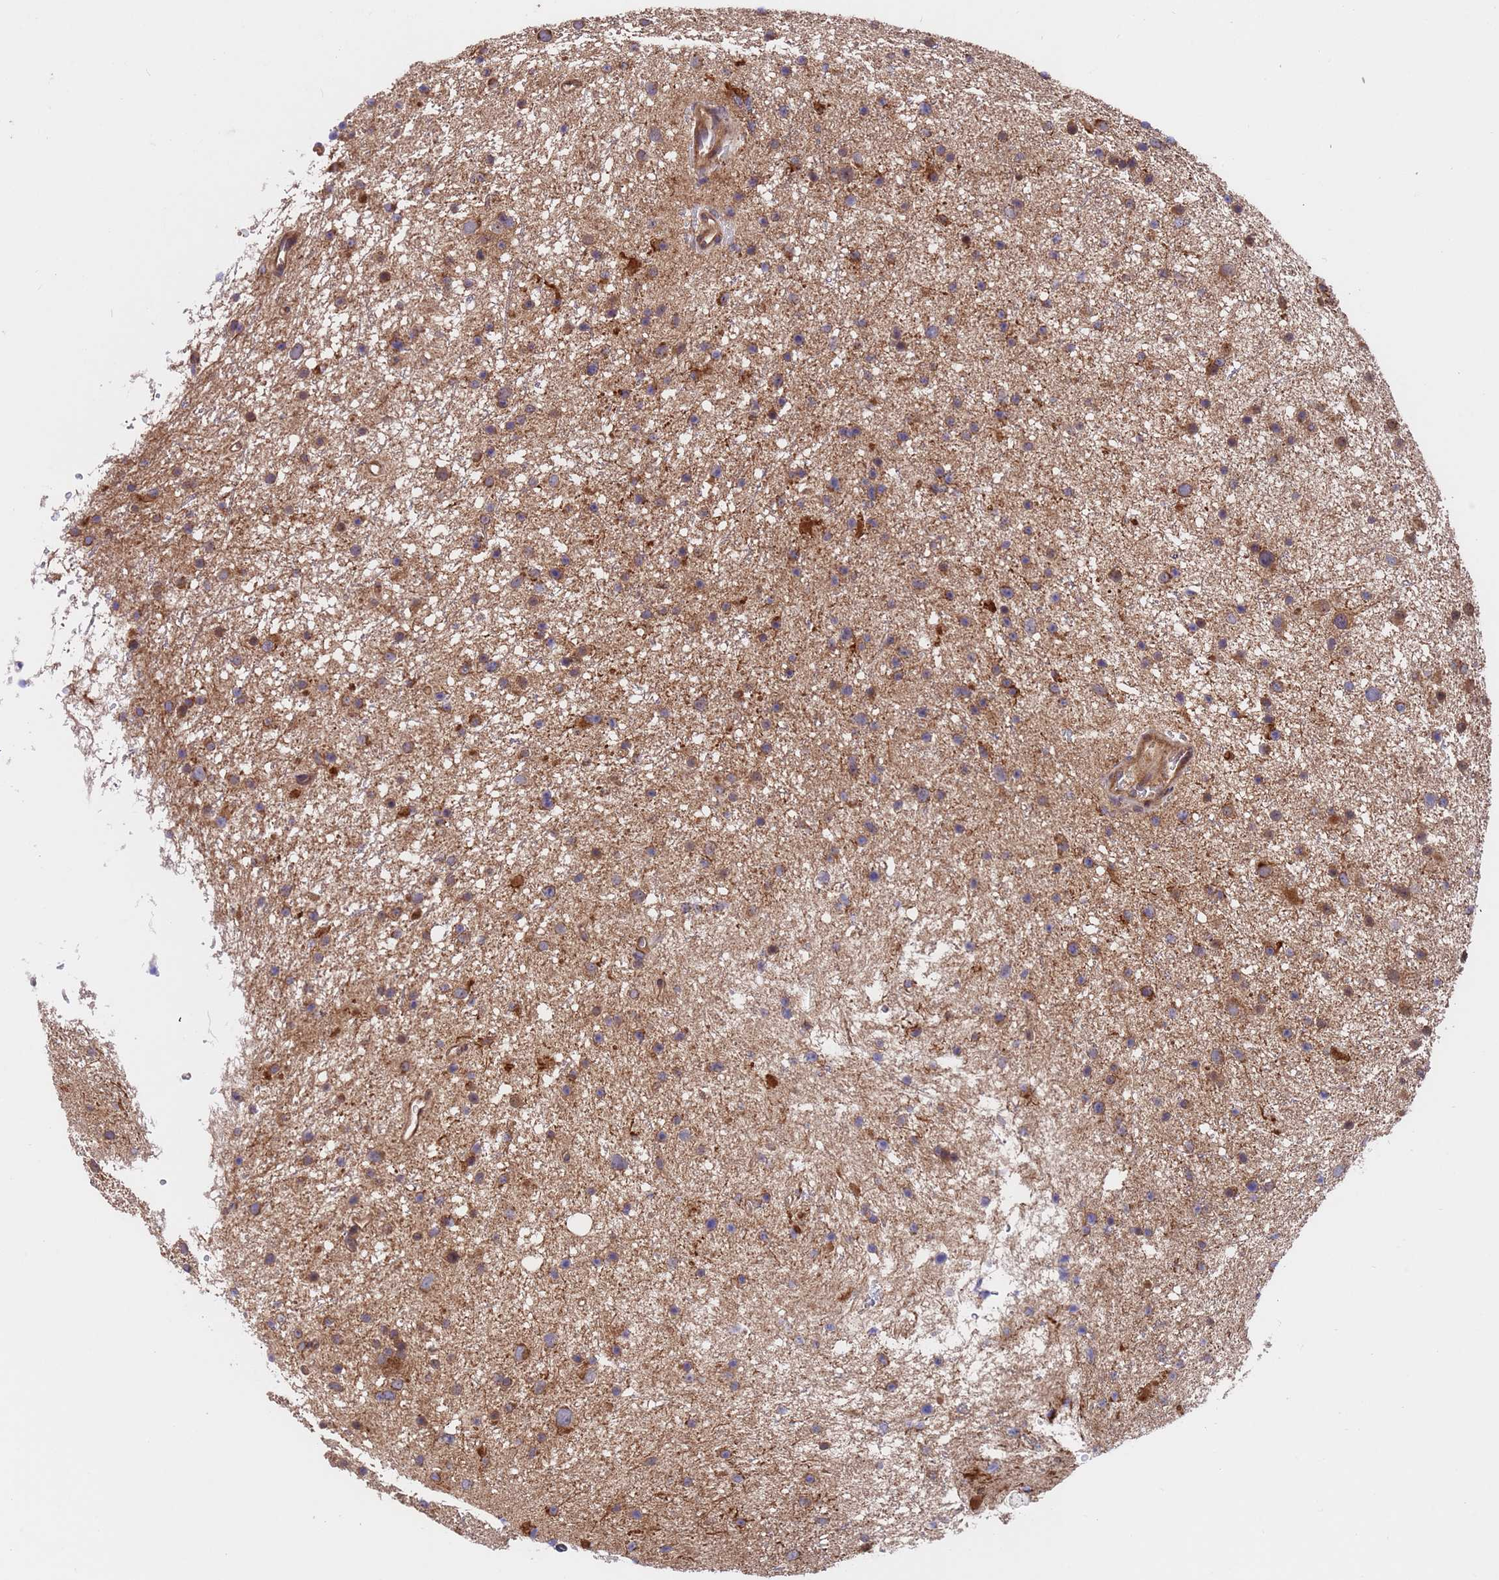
{"staining": {"intensity": "moderate", "quantity": ">75%", "location": "cytoplasmic/membranous"}, "tissue": "glioma", "cell_type": "Tumor cells", "image_type": "cancer", "snomed": [{"axis": "morphology", "description": "Glioma, malignant, Low grade"}, {"axis": "topography", "description": "Cerebral cortex"}], "caption": "Low-grade glioma (malignant) tissue displays moderate cytoplasmic/membranous positivity in approximately >75% of tumor cells, visualized by immunohistochemistry.", "gene": "TSR3", "patient": {"sex": "female", "age": 39}}